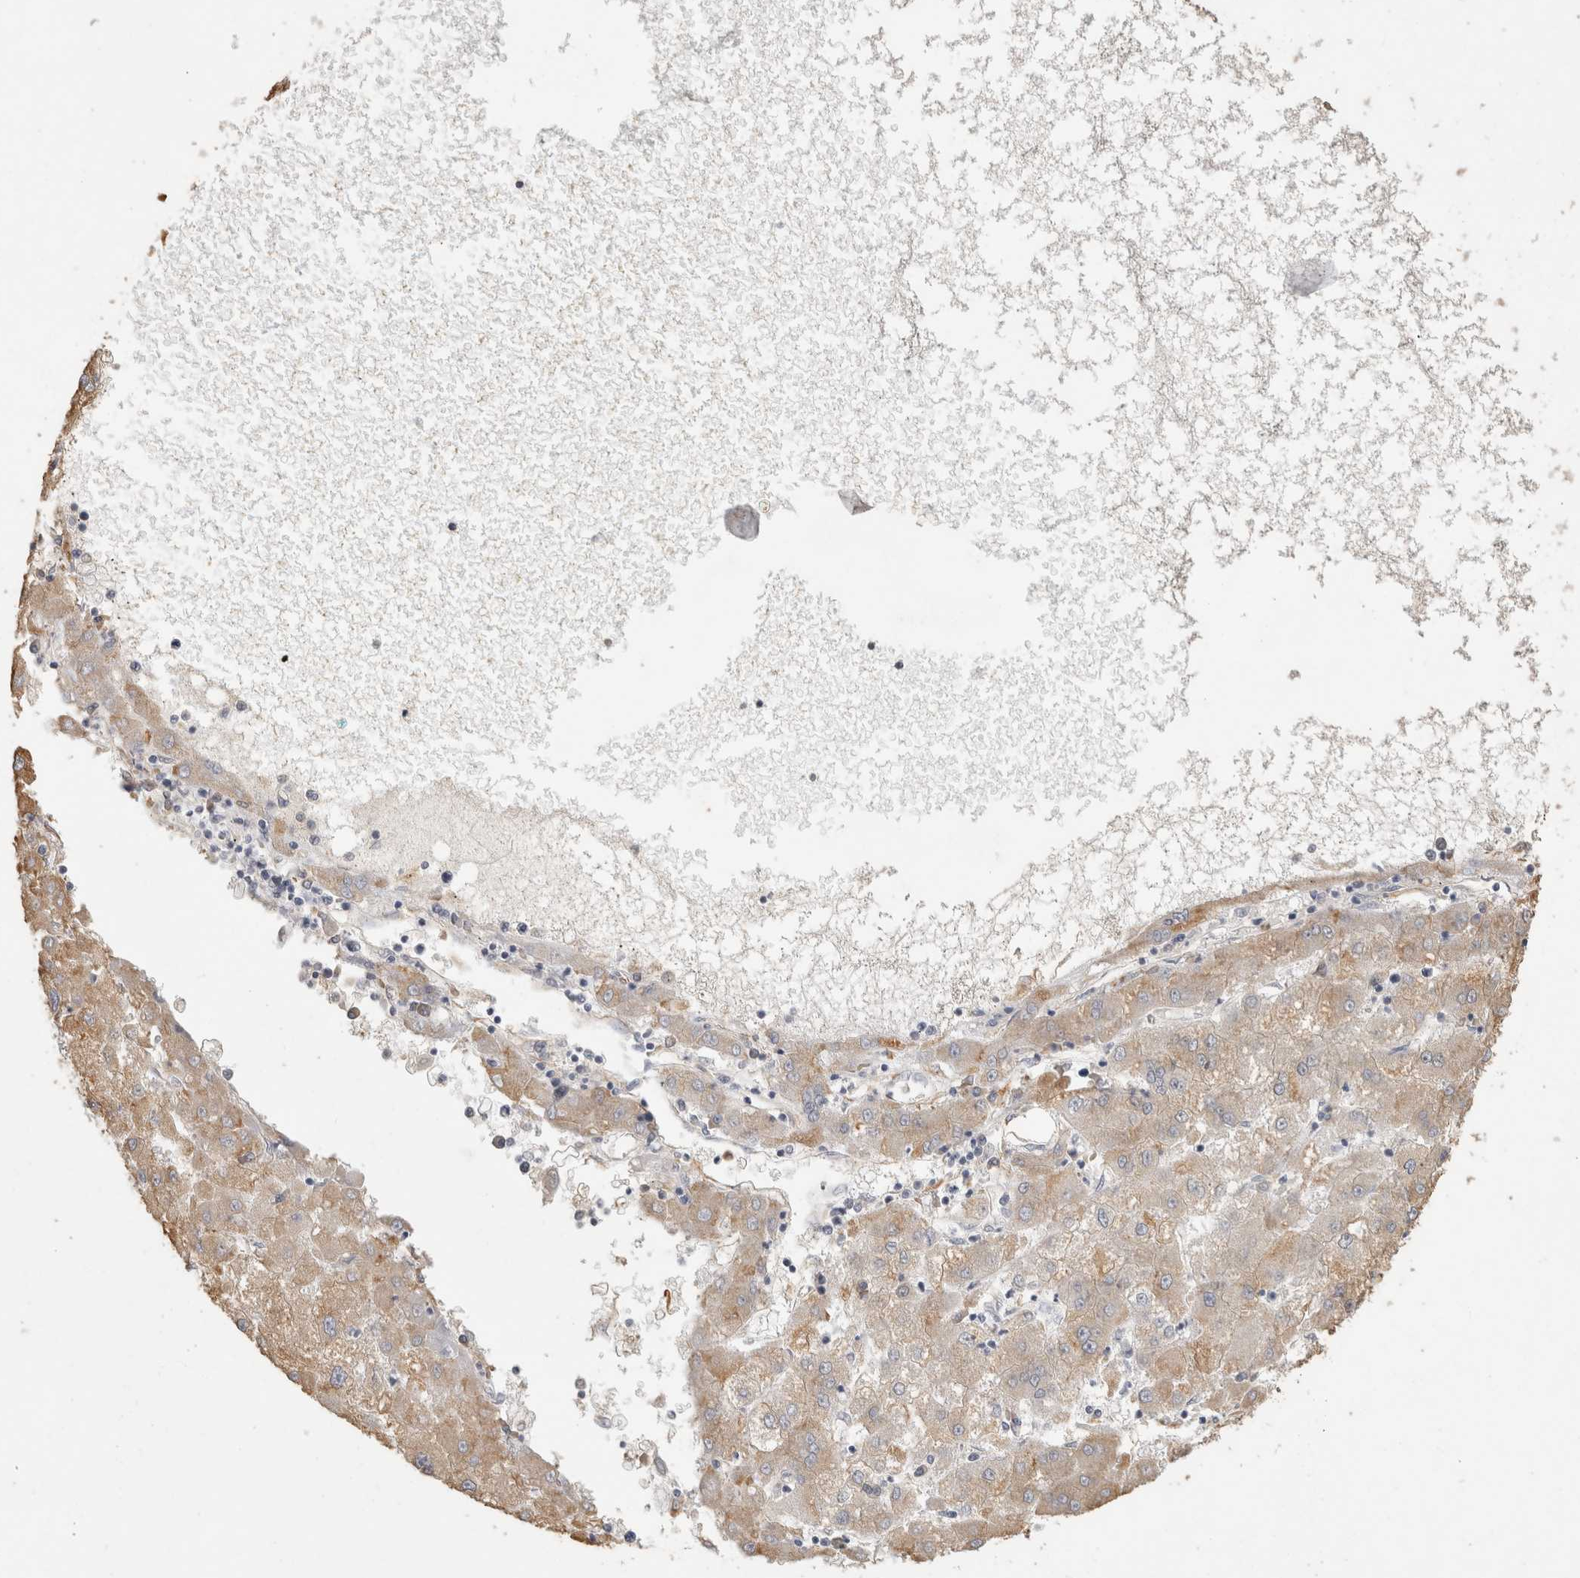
{"staining": {"intensity": "weak", "quantity": ">75%", "location": "cytoplasmic/membranous"}, "tissue": "liver cancer", "cell_type": "Tumor cells", "image_type": "cancer", "snomed": [{"axis": "morphology", "description": "Carcinoma, Hepatocellular, NOS"}, {"axis": "topography", "description": "Liver"}], "caption": "Weak cytoplasmic/membranous expression is seen in approximately >75% of tumor cells in hepatocellular carcinoma (liver).", "gene": "REPS2", "patient": {"sex": "male", "age": 72}}